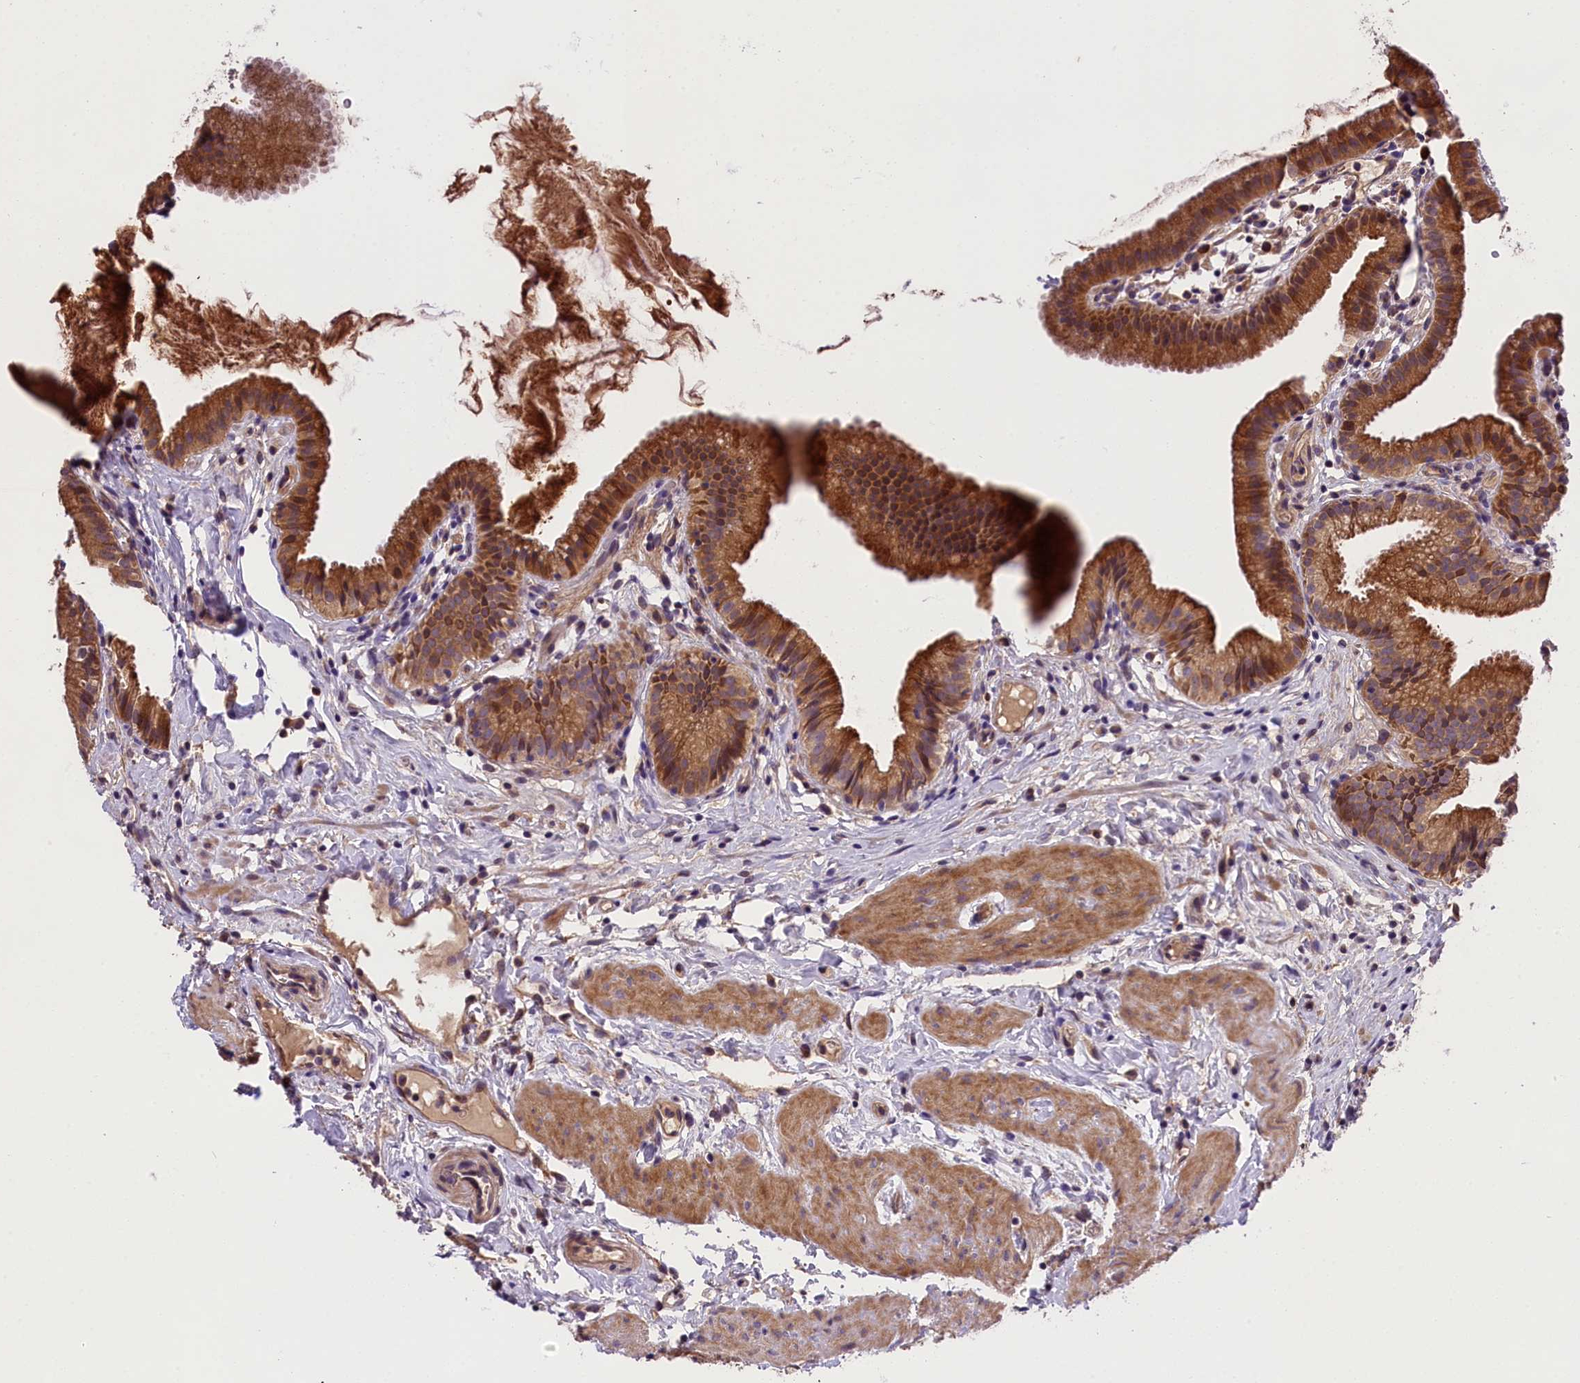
{"staining": {"intensity": "strong", "quantity": ">75%", "location": "cytoplasmic/membranous"}, "tissue": "gallbladder", "cell_type": "Glandular cells", "image_type": "normal", "snomed": [{"axis": "morphology", "description": "Normal tissue, NOS"}, {"axis": "topography", "description": "Gallbladder"}], "caption": "Immunohistochemical staining of normal human gallbladder reveals strong cytoplasmic/membranous protein positivity in approximately >75% of glandular cells. The staining is performed using DAB (3,3'-diaminobenzidine) brown chromogen to label protein expression. The nuclei are counter-stained blue using hematoxylin.", "gene": "ABCC10", "patient": {"sex": "female", "age": 46}}